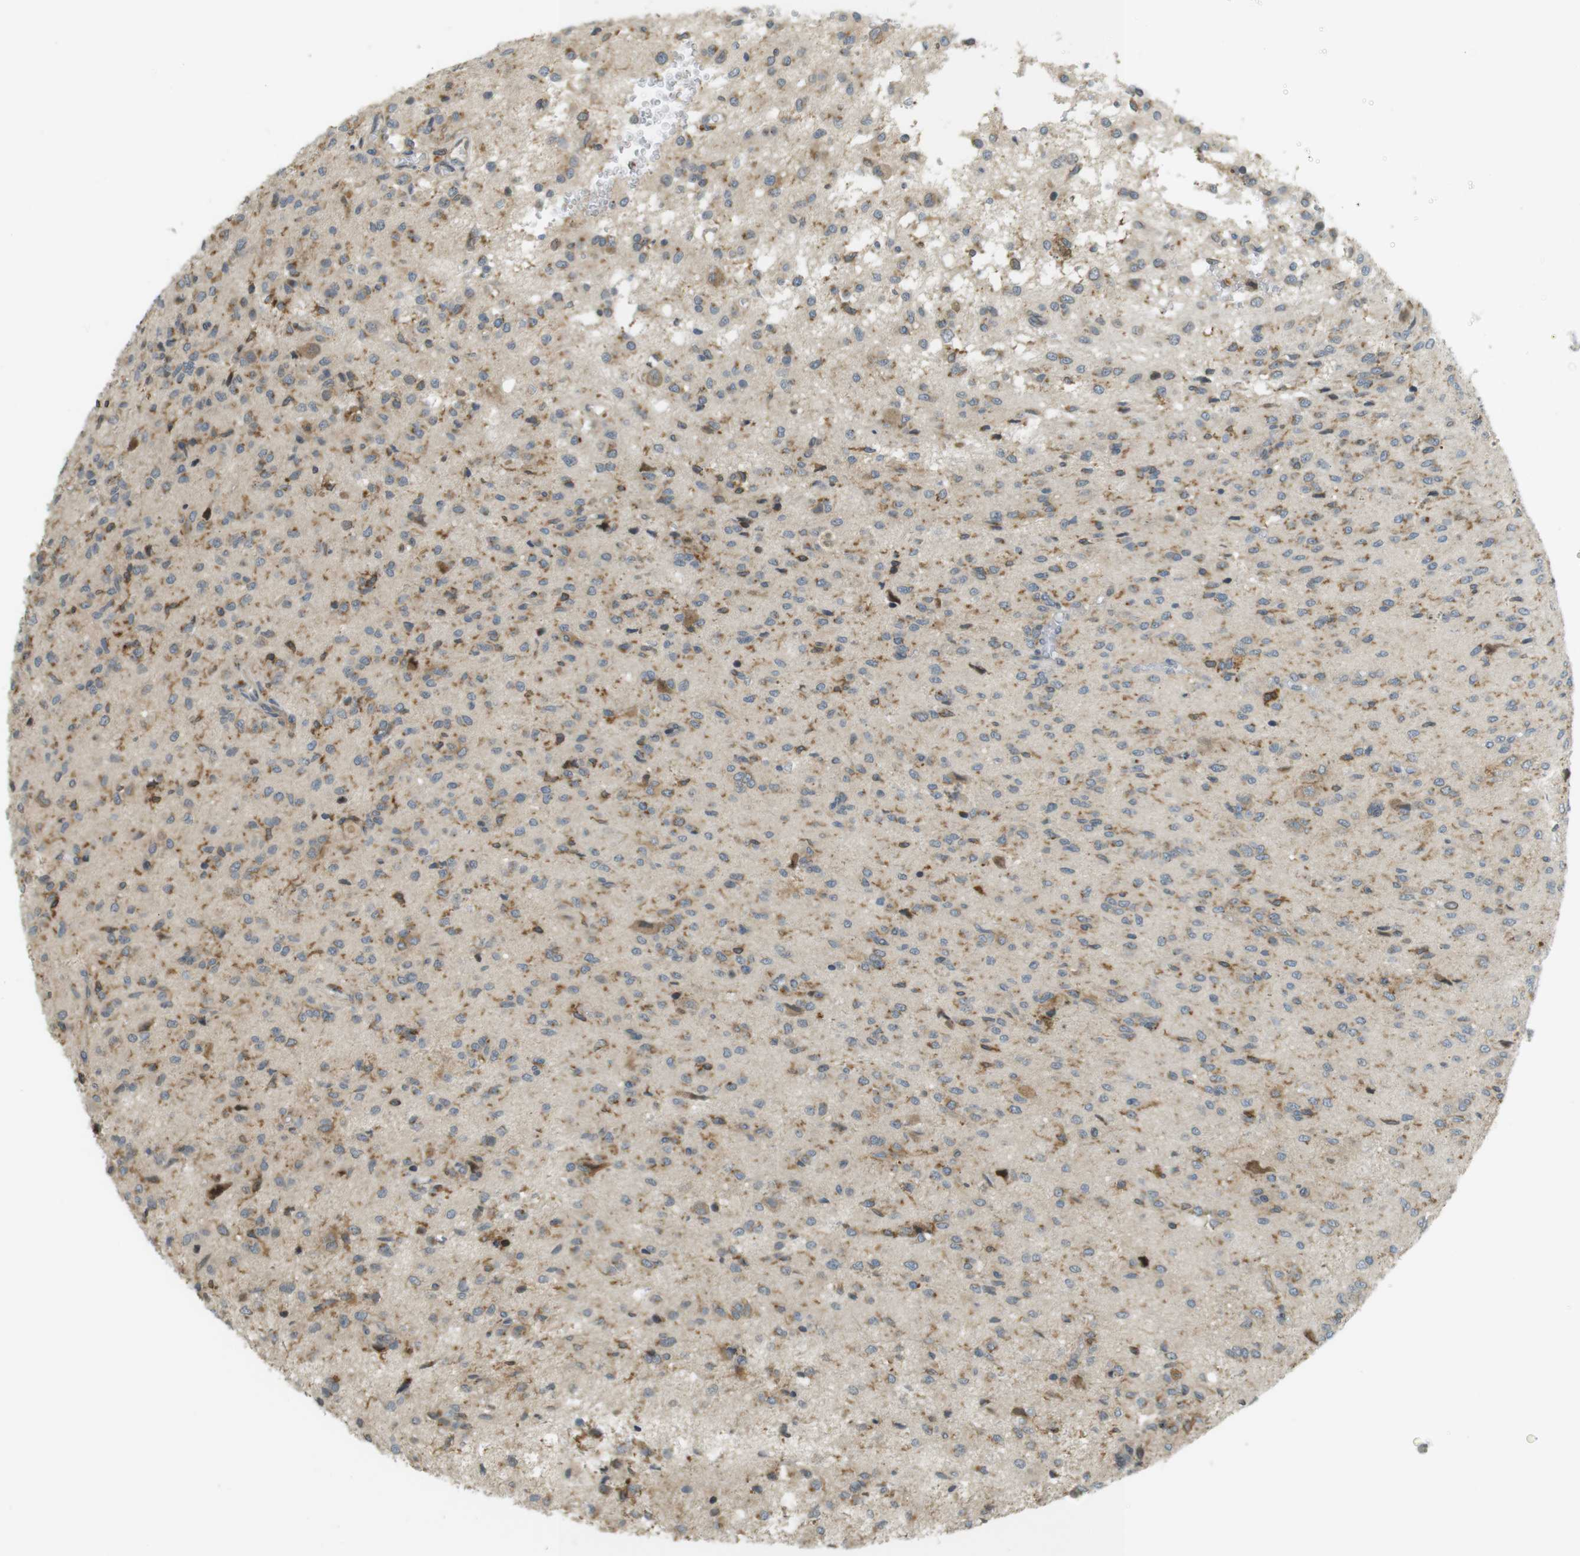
{"staining": {"intensity": "moderate", "quantity": "25%-75%", "location": "cytoplasmic/membranous"}, "tissue": "glioma", "cell_type": "Tumor cells", "image_type": "cancer", "snomed": [{"axis": "morphology", "description": "Glioma, malignant, High grade"}, {"axis": "topography", "description": "Brain"}], "caption": "IHC staining of malignant glioma (high-grade), which reveals medium levels of moderate cytoplasmic/membranous positivity in approximately 25%-75% of tumor cells indicating moderate cytoplasmic/membranous protein positivity. The staining was performed using DAB (brown) for protein detection and nuclei were counterstained in hematoxylin (blue).", "gene": "CLRN3", "patient": {"sex": "female", "age": 59}}